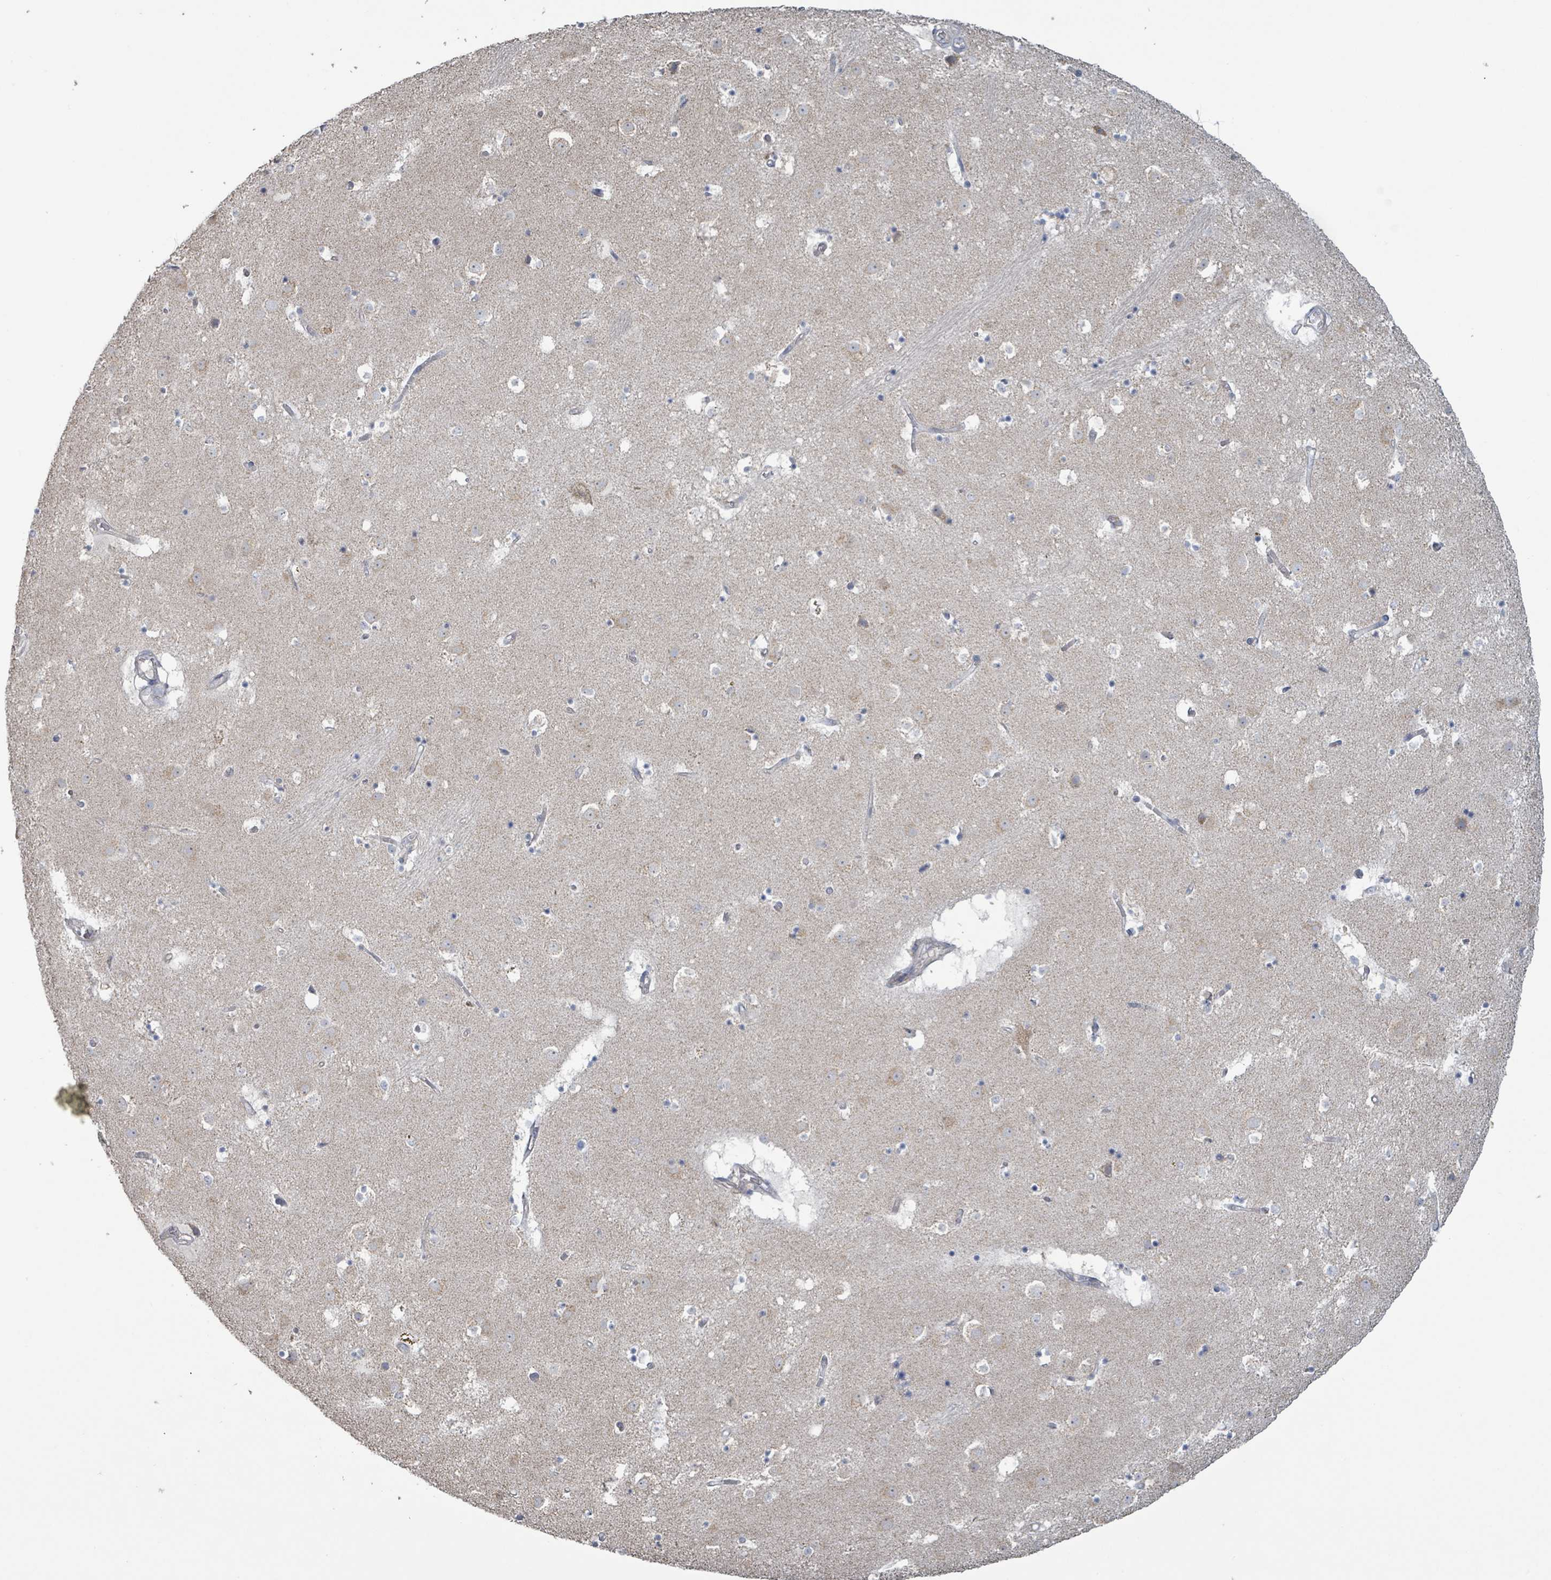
{"staining": {"intensity": "negative", "quantity": "none", "location": "none"}, "tissue": "caudate", "cell_type": "Glial cells", "image_type": "normal", "snomed": [{"axis": "morphology", "description": "Normal tissue, NOS"}, {"axis": "topography", "description": "Lateral ventricle wall"}], "caption": "Photomicrograph shows no protein staining in glial cells of unremarkable caudate. (Immunohistochemistry (ihc), brightfield microscopy, high magnification).", "gene": "RPL32", "patient": {"sex": "male", "age": 58}}